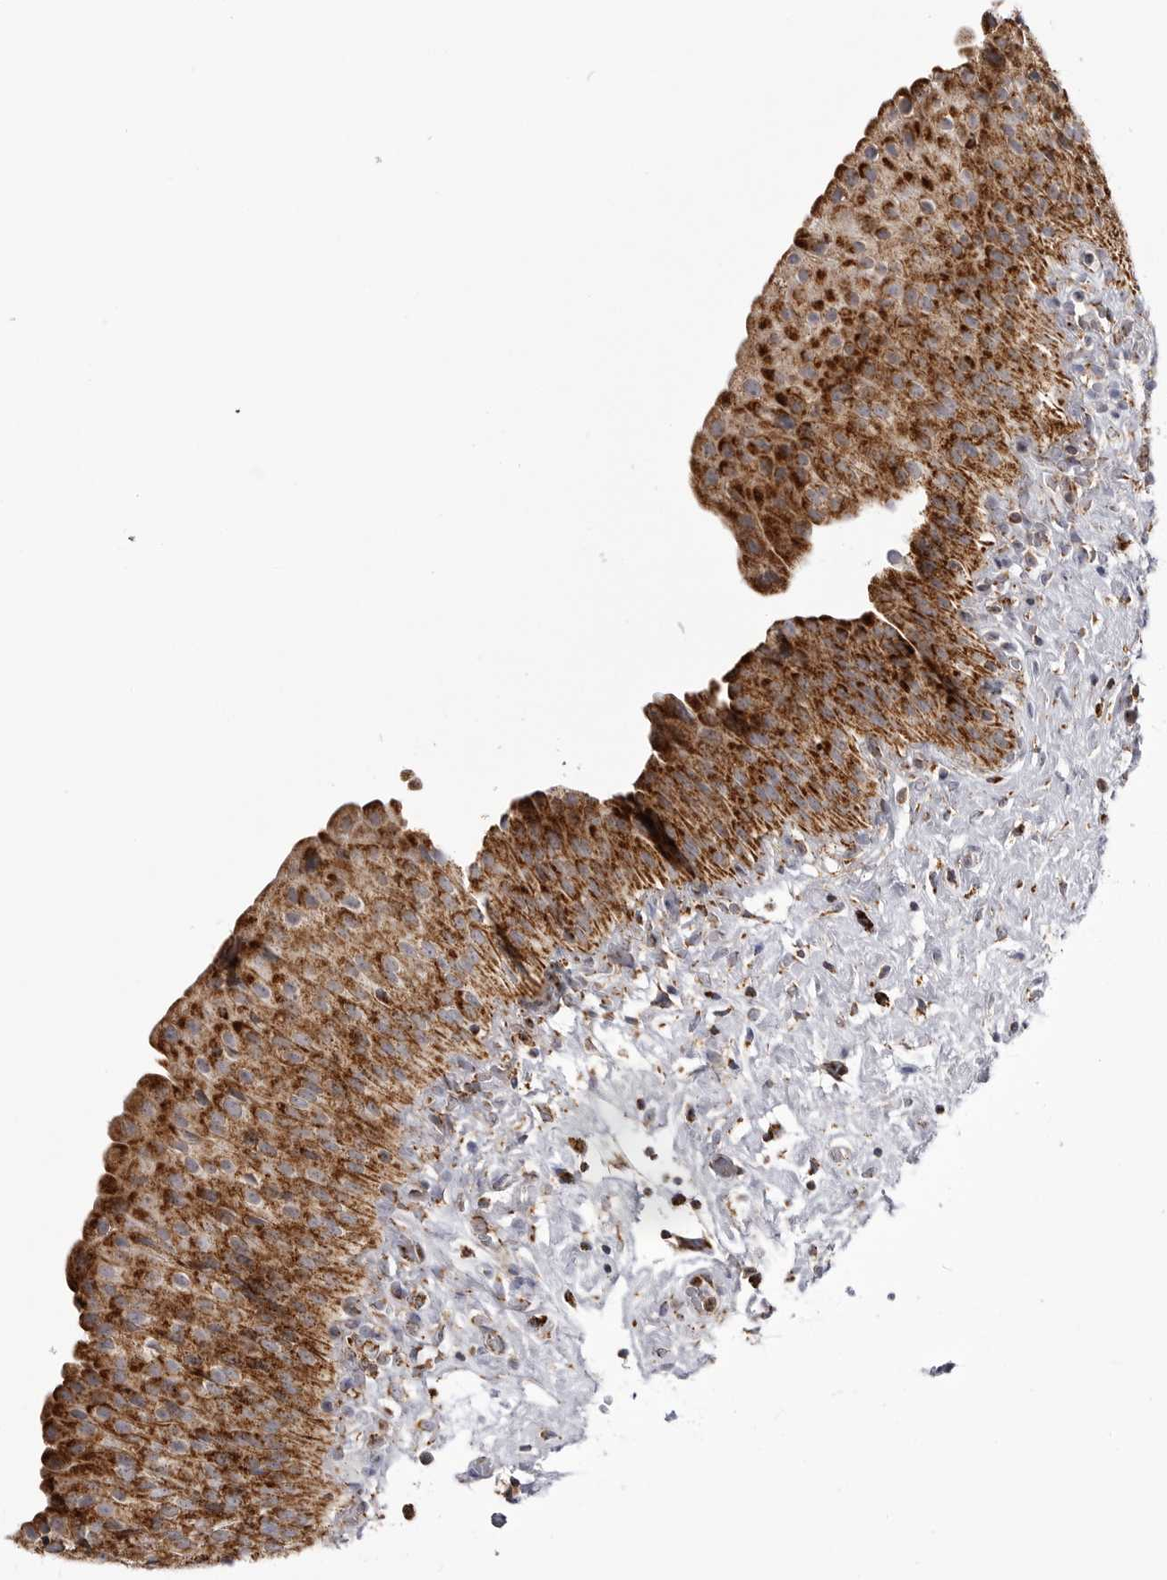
{"staining": {"intensity": "strong", "quantity": ">75%", "location": "cytoplasmic/membranous"}, "tissue": "urinary bladder", "cell_type": "Urothelial cells", "image_type": "normal", "snomed": [{"axis": "morphology", "description": "Normal tissue, NOS"}, {"axis": "morphology", "description": "Urothelial carcinoma, High grade"}, {"axis": "topography", "description": "Urinary bladder"}], "caption": "Immunohistochemical staining of normal urinary bladder shows high levels of strong cytoplasmic/membranous staining in about >75% of urothelial cells. (brown staining indicates protein expression, while blue staining denotes nuclei).", "gene": "TUFM", "patient": {"sex": "male", "age": 46}}